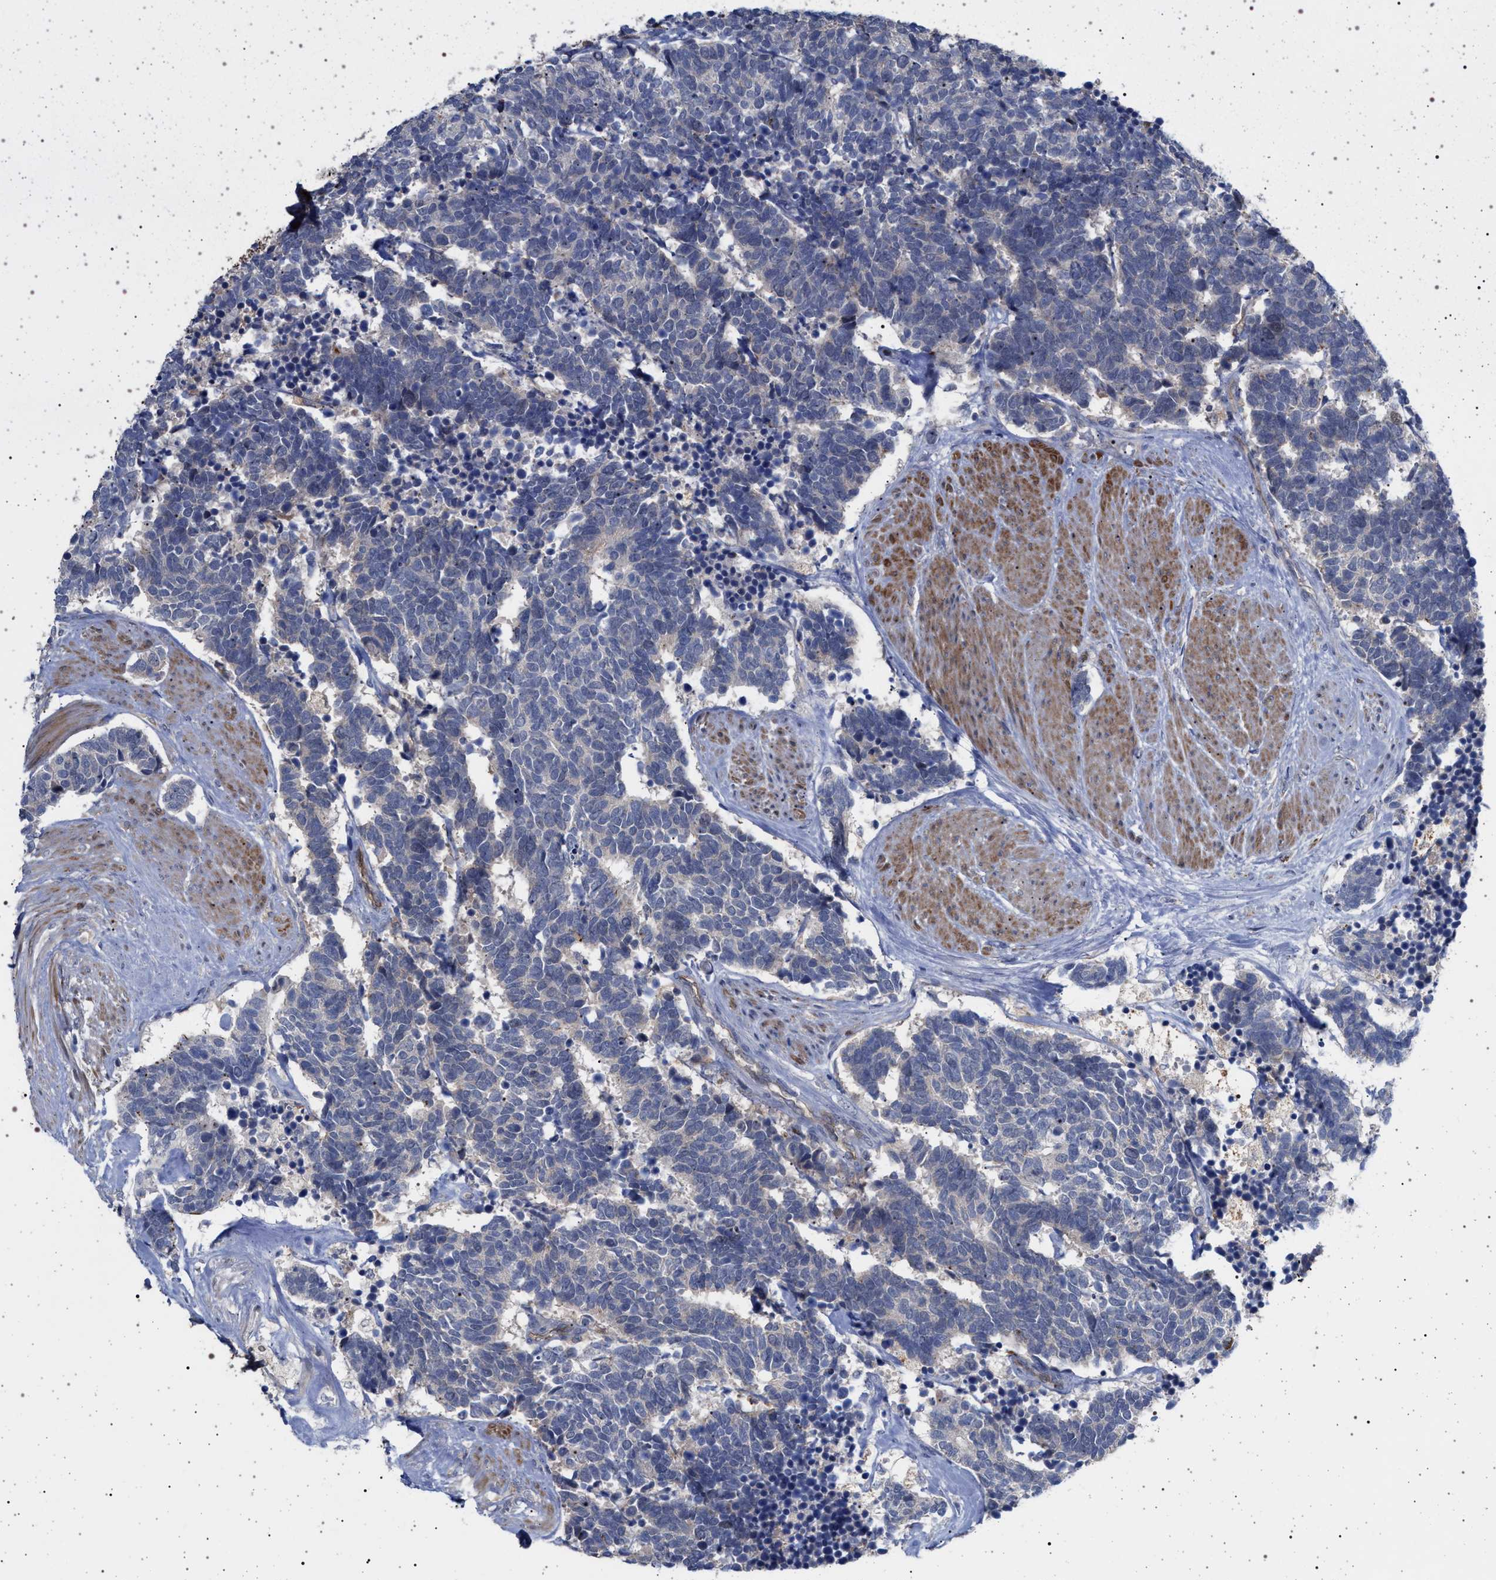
{"staining": {"intensity": "negative", "quantity": "none", "location": "none"}, "tissue": "carcinoid", "cell_type": "Tumor cells", "image_type": "cancer", "snomed": [{"axis": "morphology", "description": "Carcinoma, NOS"}, {"axis": "morphology", "description": "Carcinoid, malignant, NOS"}, {"axis": "topography", "description": "Urinary bladder"}], "caption": "A histopathology image of human carcinoid is negative for staining in tumor cells.", "gene": "RBM48", "patient": {"sex": "male", "age": 57}}